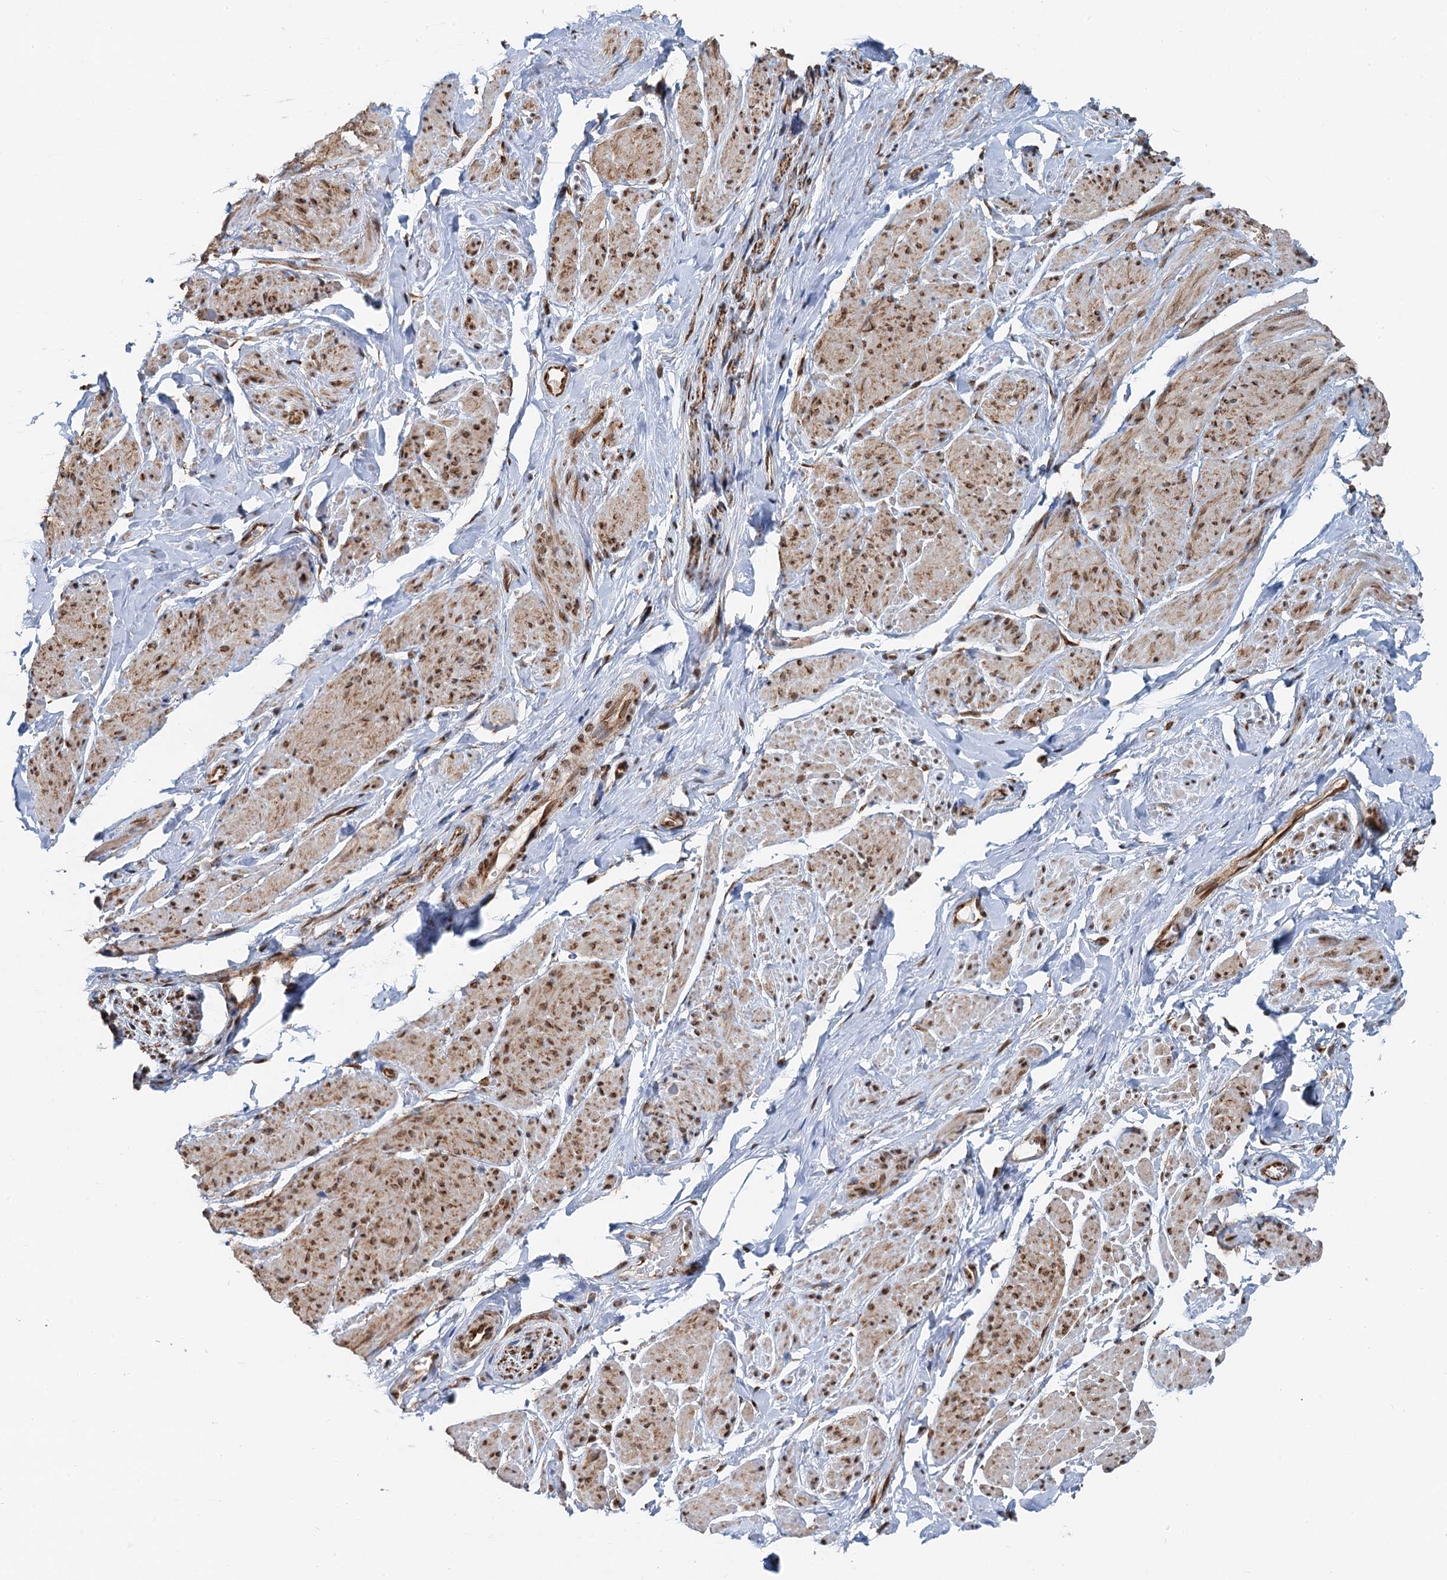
{"staining": {"intensity": "moderate", "quantity": ">75%", "location": "nuclear"}, "tissue": "smooth muscle", "cell_type": "Smooth muscle cells", "image_type": "normal", "snomed": [{"axis": "morphology", "description": "Normal tissue, NOS"}, {"axis": "topography", "description": "Smooth muscle"}, {"axis": "topography", "description": "Peripheral nerve tissue"}], "caption": "About >75% of smooth muscle cells in normal human smooth muscle reveal moderate nuclear protein expression as visualized by brown immunohistochemical staining.", "gene": "CFDP1", "patient": {"sex": "male", "age": 69}}